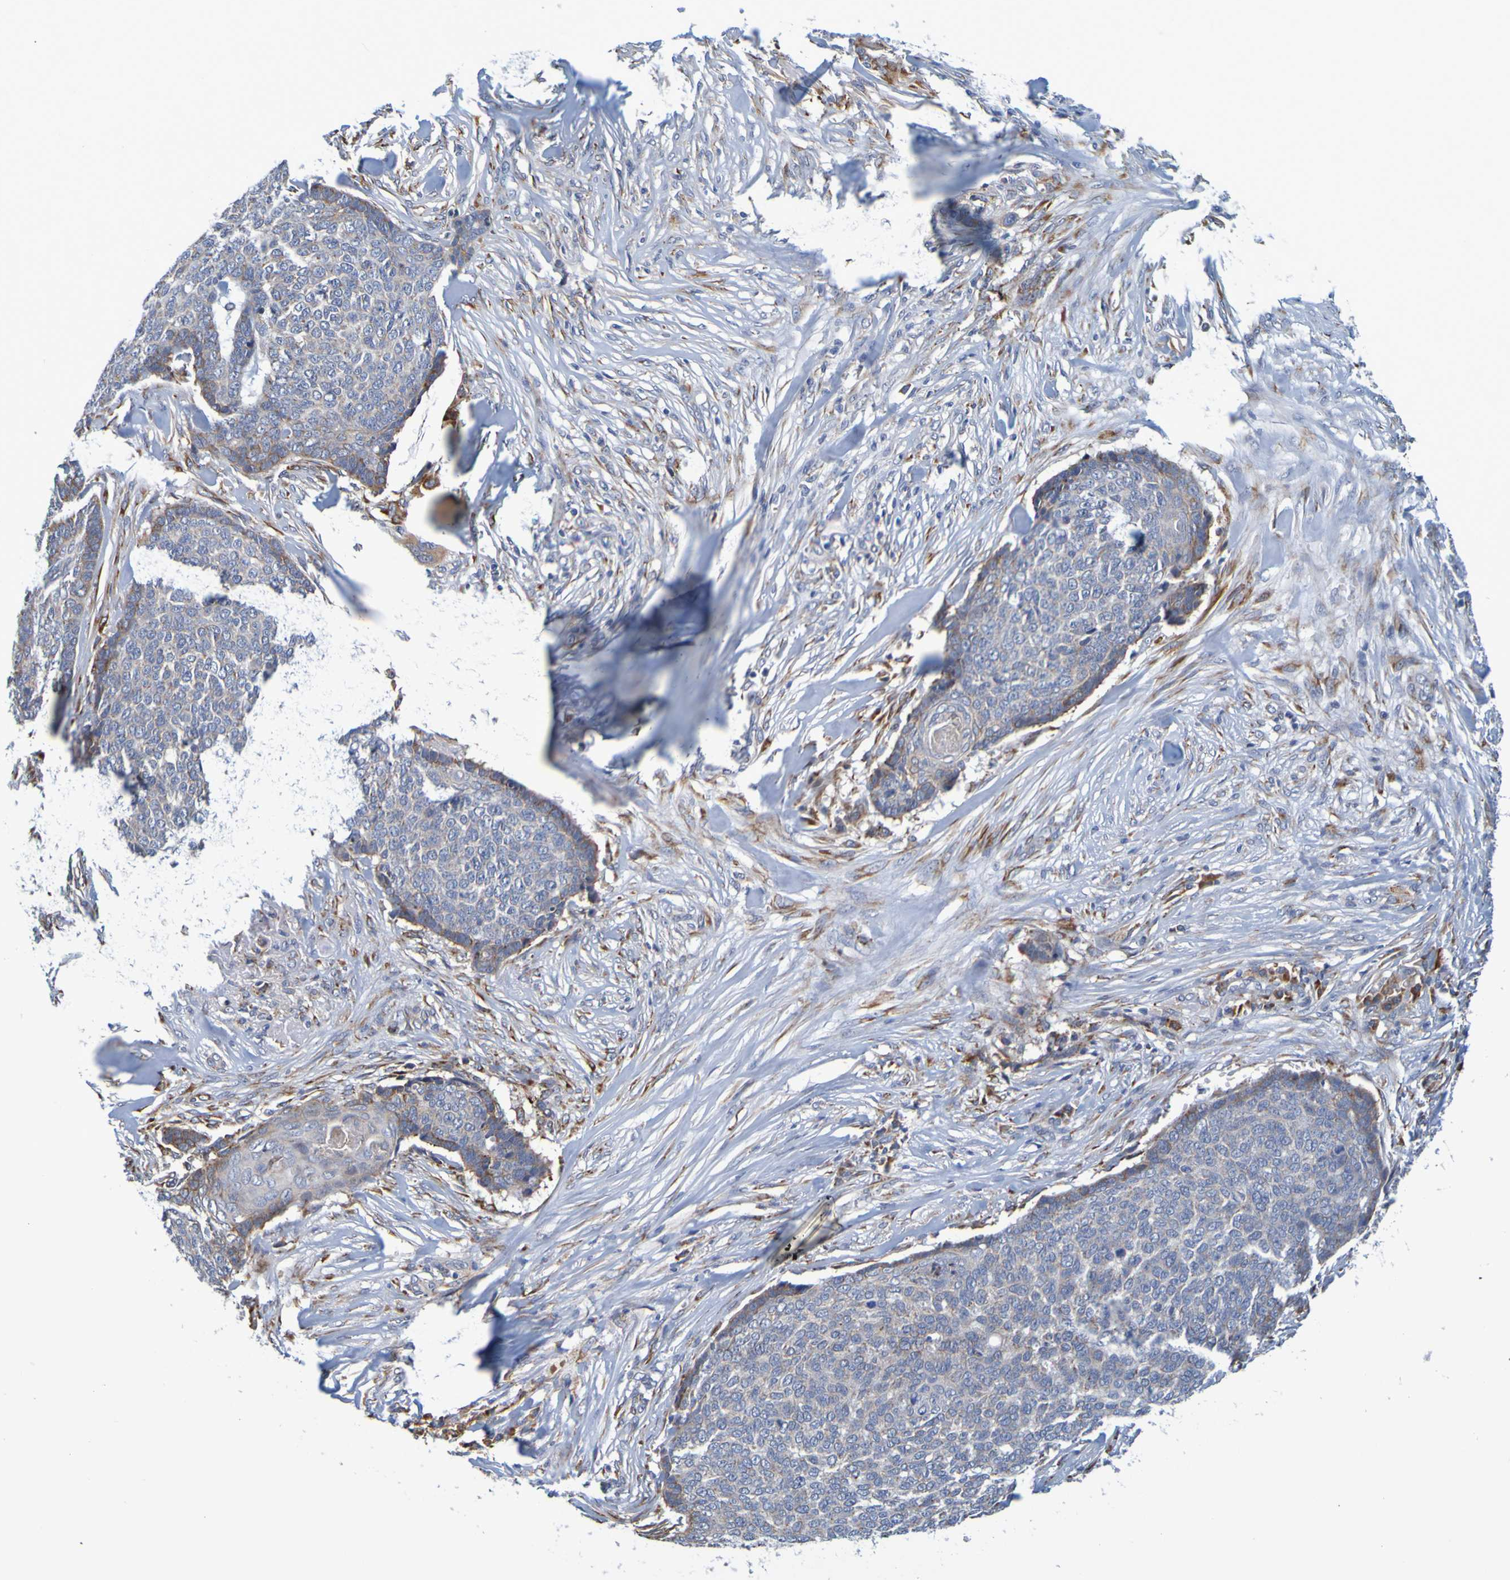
{"staining": {"intensity": "weak", "quantity": ">75%", "location": "cytoplasmic/membranous"}, "tissue": "skin cancer", "cell_type": "Tumor cells", "image_type": "cancer", "snomed": [{"axis": "morphology", "description": "Basal cell carcinoma"}, {"axis": "topography", "description": "Skin"}], "caption": "Immunohistochemical staining of skin cancer displays weak cytoplasmic/membranous protein positivity in approximately >75% of tumor cells. (Stains: DAB (3,3'-diaminobenzidine) in brown, nuclei in blue, Microscopy: brightfield microscopy at high magnification).", "gene": "SIL1", "patient": {"sex": "male", "age": 84}}